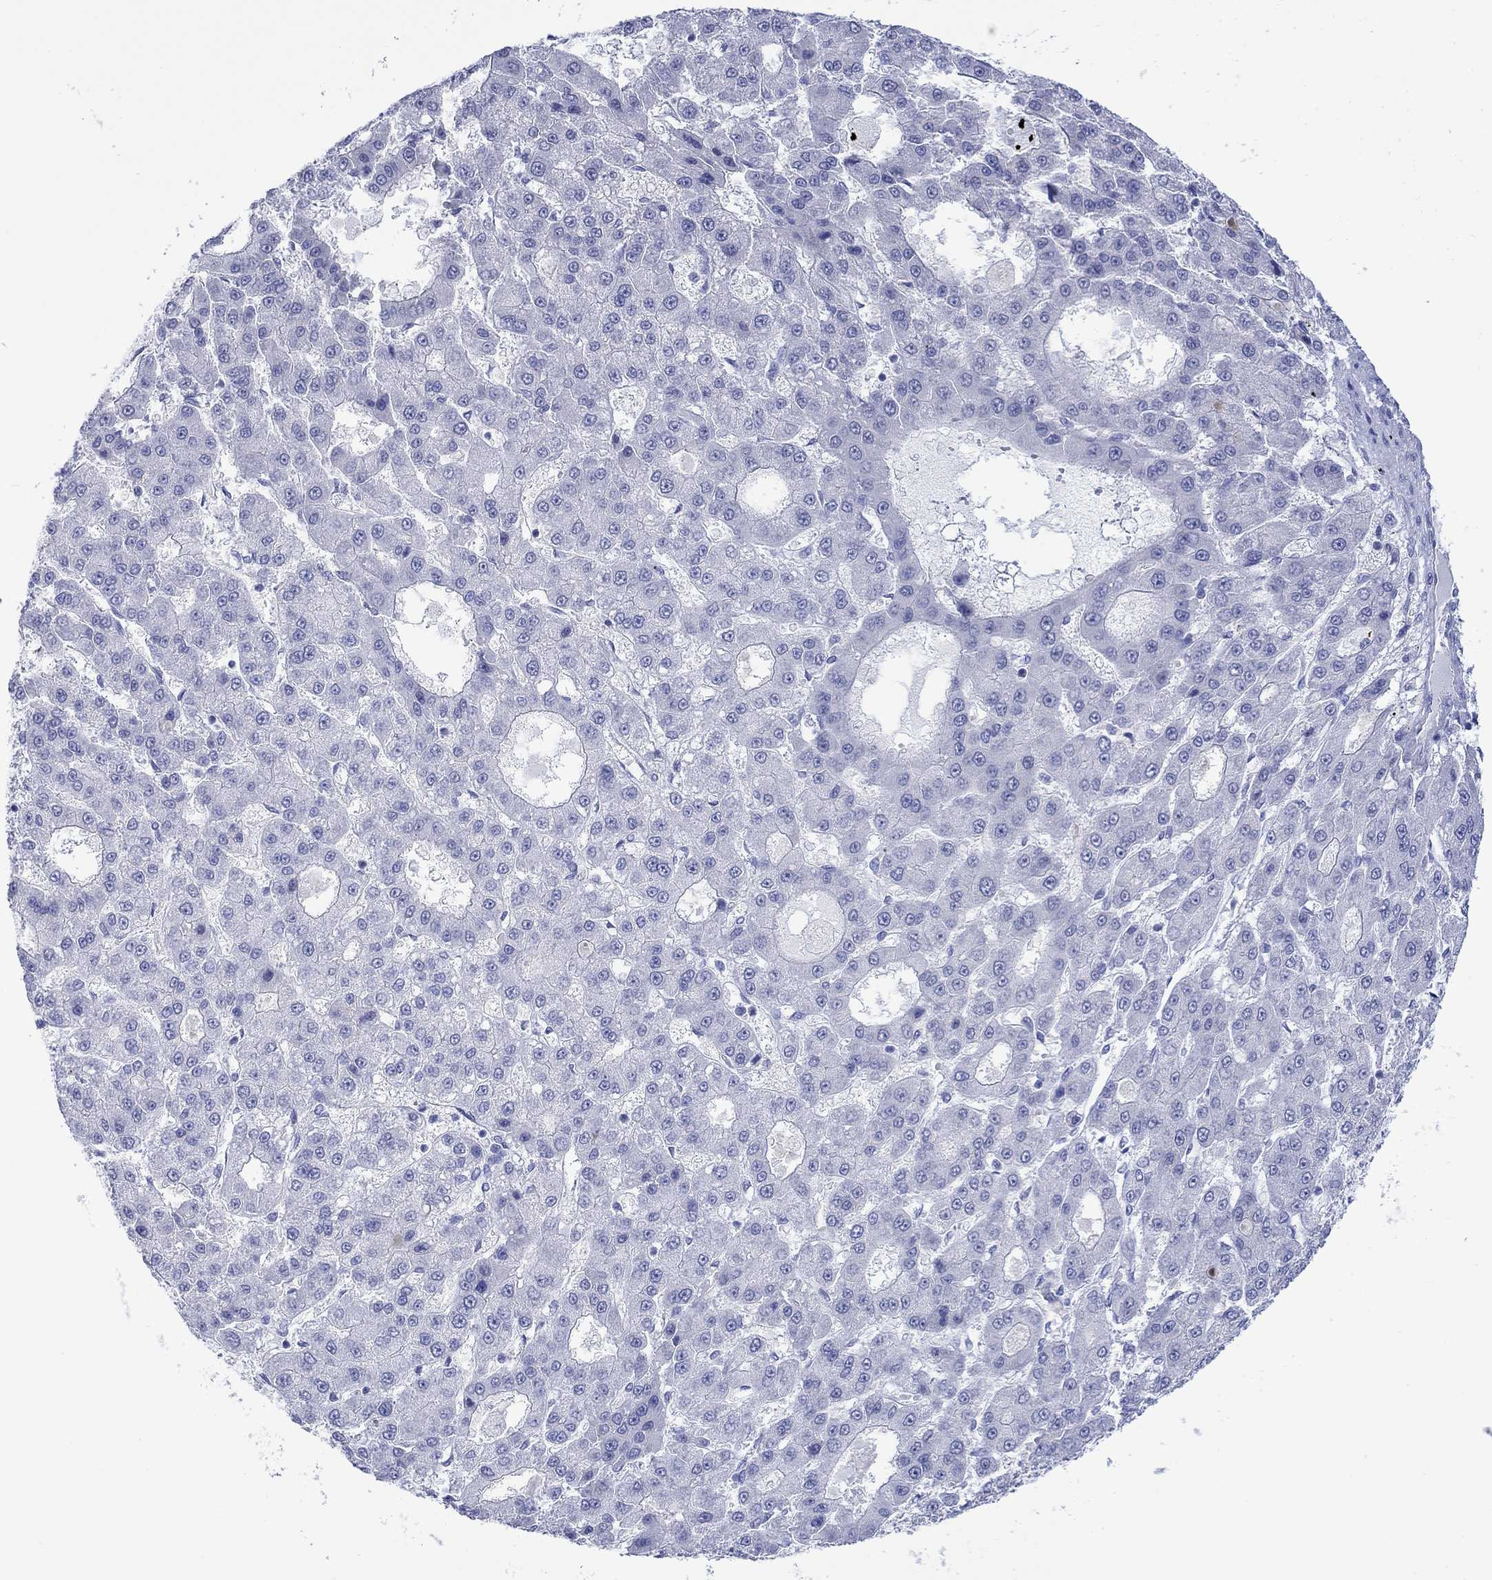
{"staining": {"intensity": "negative", "quantity": "none", "location": "none"}, "tissue": "liver cancer", "cell_type": "Tumor cells", "image_type": "cancer", "snomed": [{"axis": "morphology", "description": "Carcinoma, Hepatocellular, NOS"}, {"axis": "topography", "description": "Liver"}], "caption": "Tumor cells are negative for protein expression in human liver hepatocellular carcinoma.", "gene": "MLANA", "patient": {"sex": "male", "age": 70}}